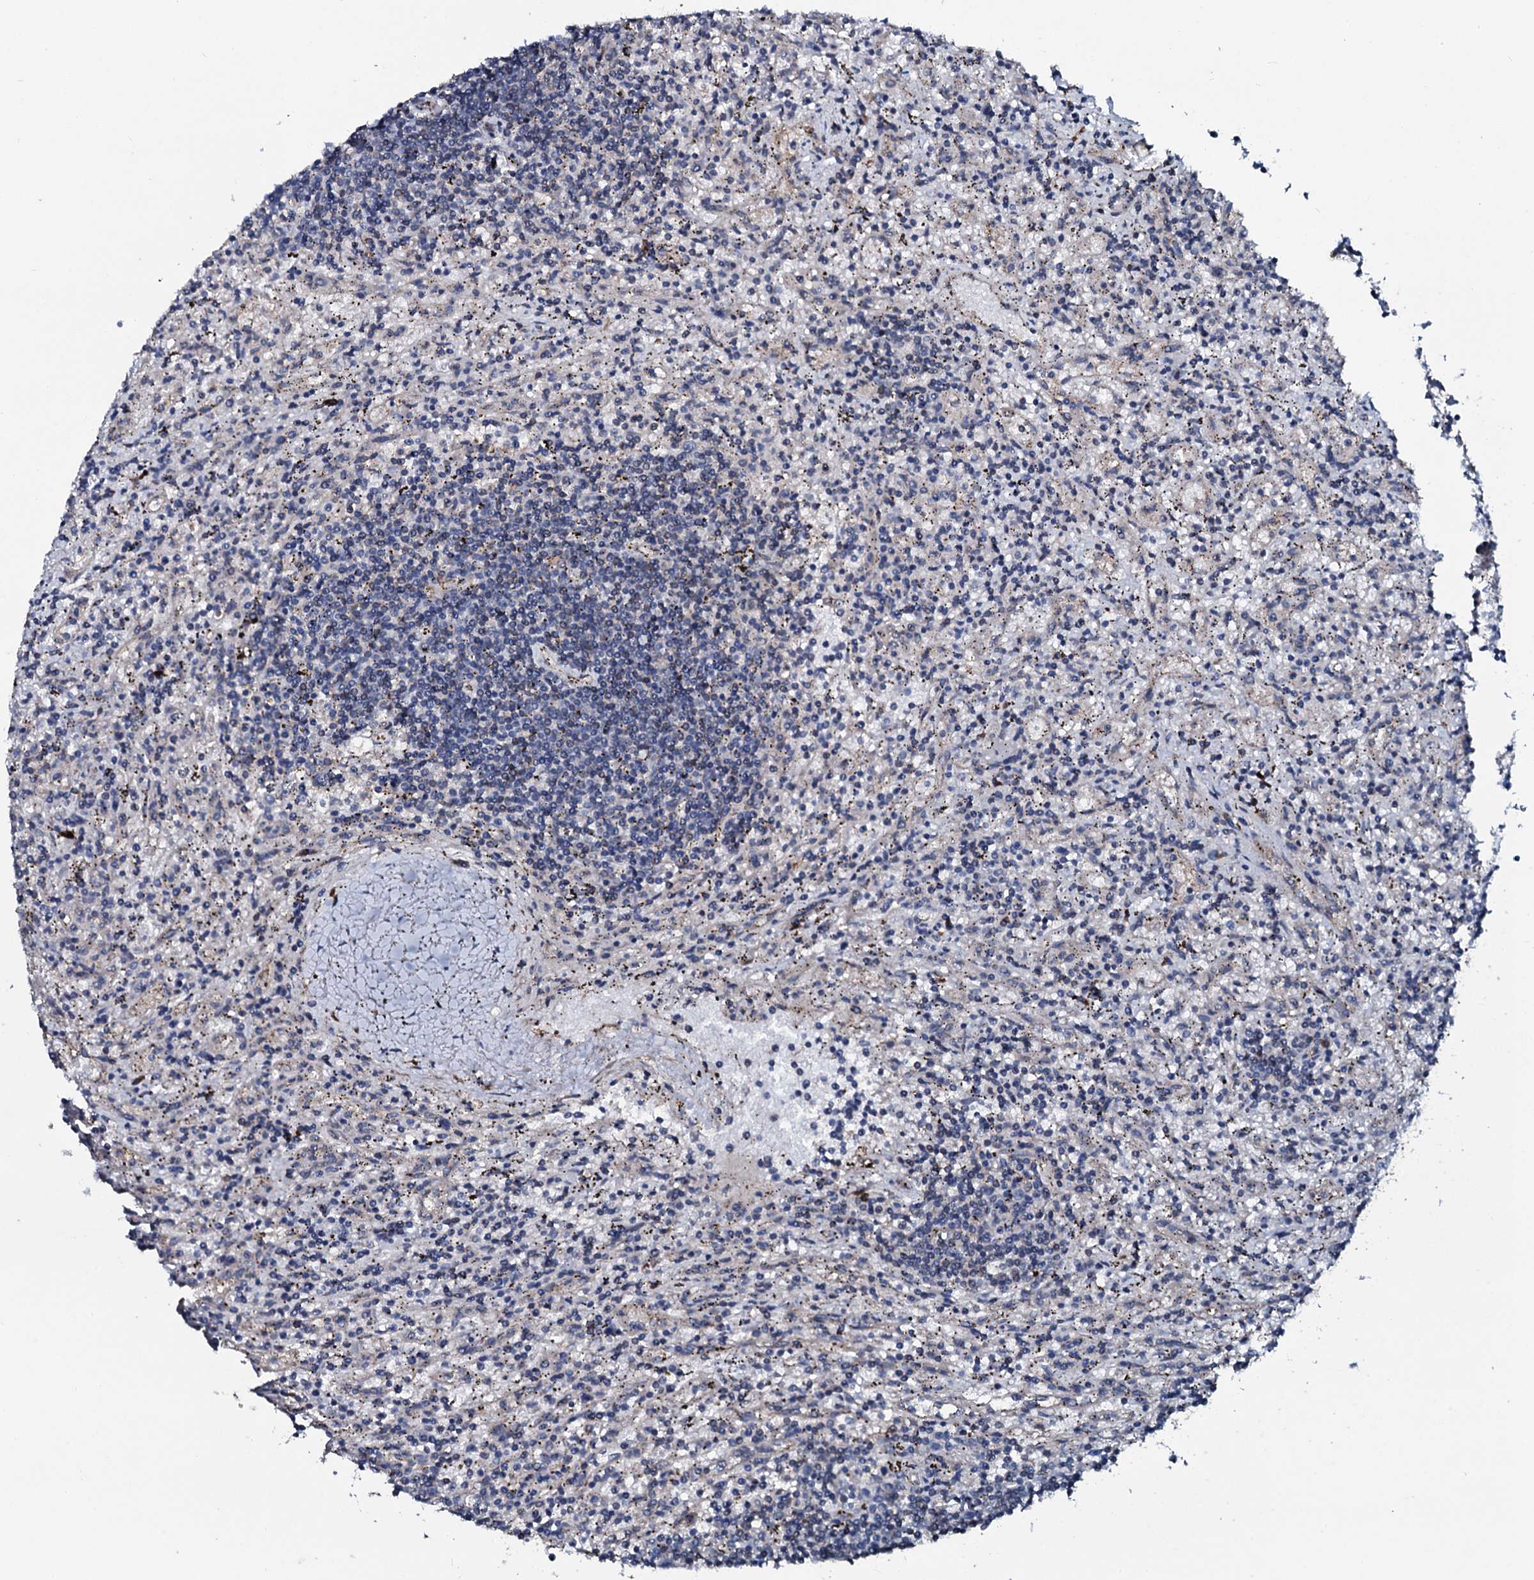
{"staining": {"intensity": "negative", "quantity": "none", "location": "none"}, "tissue": "lymphoma", "cell_type": "Tumor cells", "image_type": "cancer", "snomed": [{"axis": "morphology", "description": "Malignant lymphoma, non-Hodgkin's type, Low grade"}, {"axis": "topography", "description": "Spleen"}], "caption": "High magnification brightfield microscopy of low-grade malignant lymphoma, non-Hodgkin's type stained with DAB (3,3'-diaminobenzidine) (brown) and counterstained with hematoxylin (blue): tumor cells show no significant positivity. (DAB immunohistochemistry visualized using brightfield microscopy, high magnification).", "gene": "IL12B", "patient": {"sex": "male", "age": 76}}